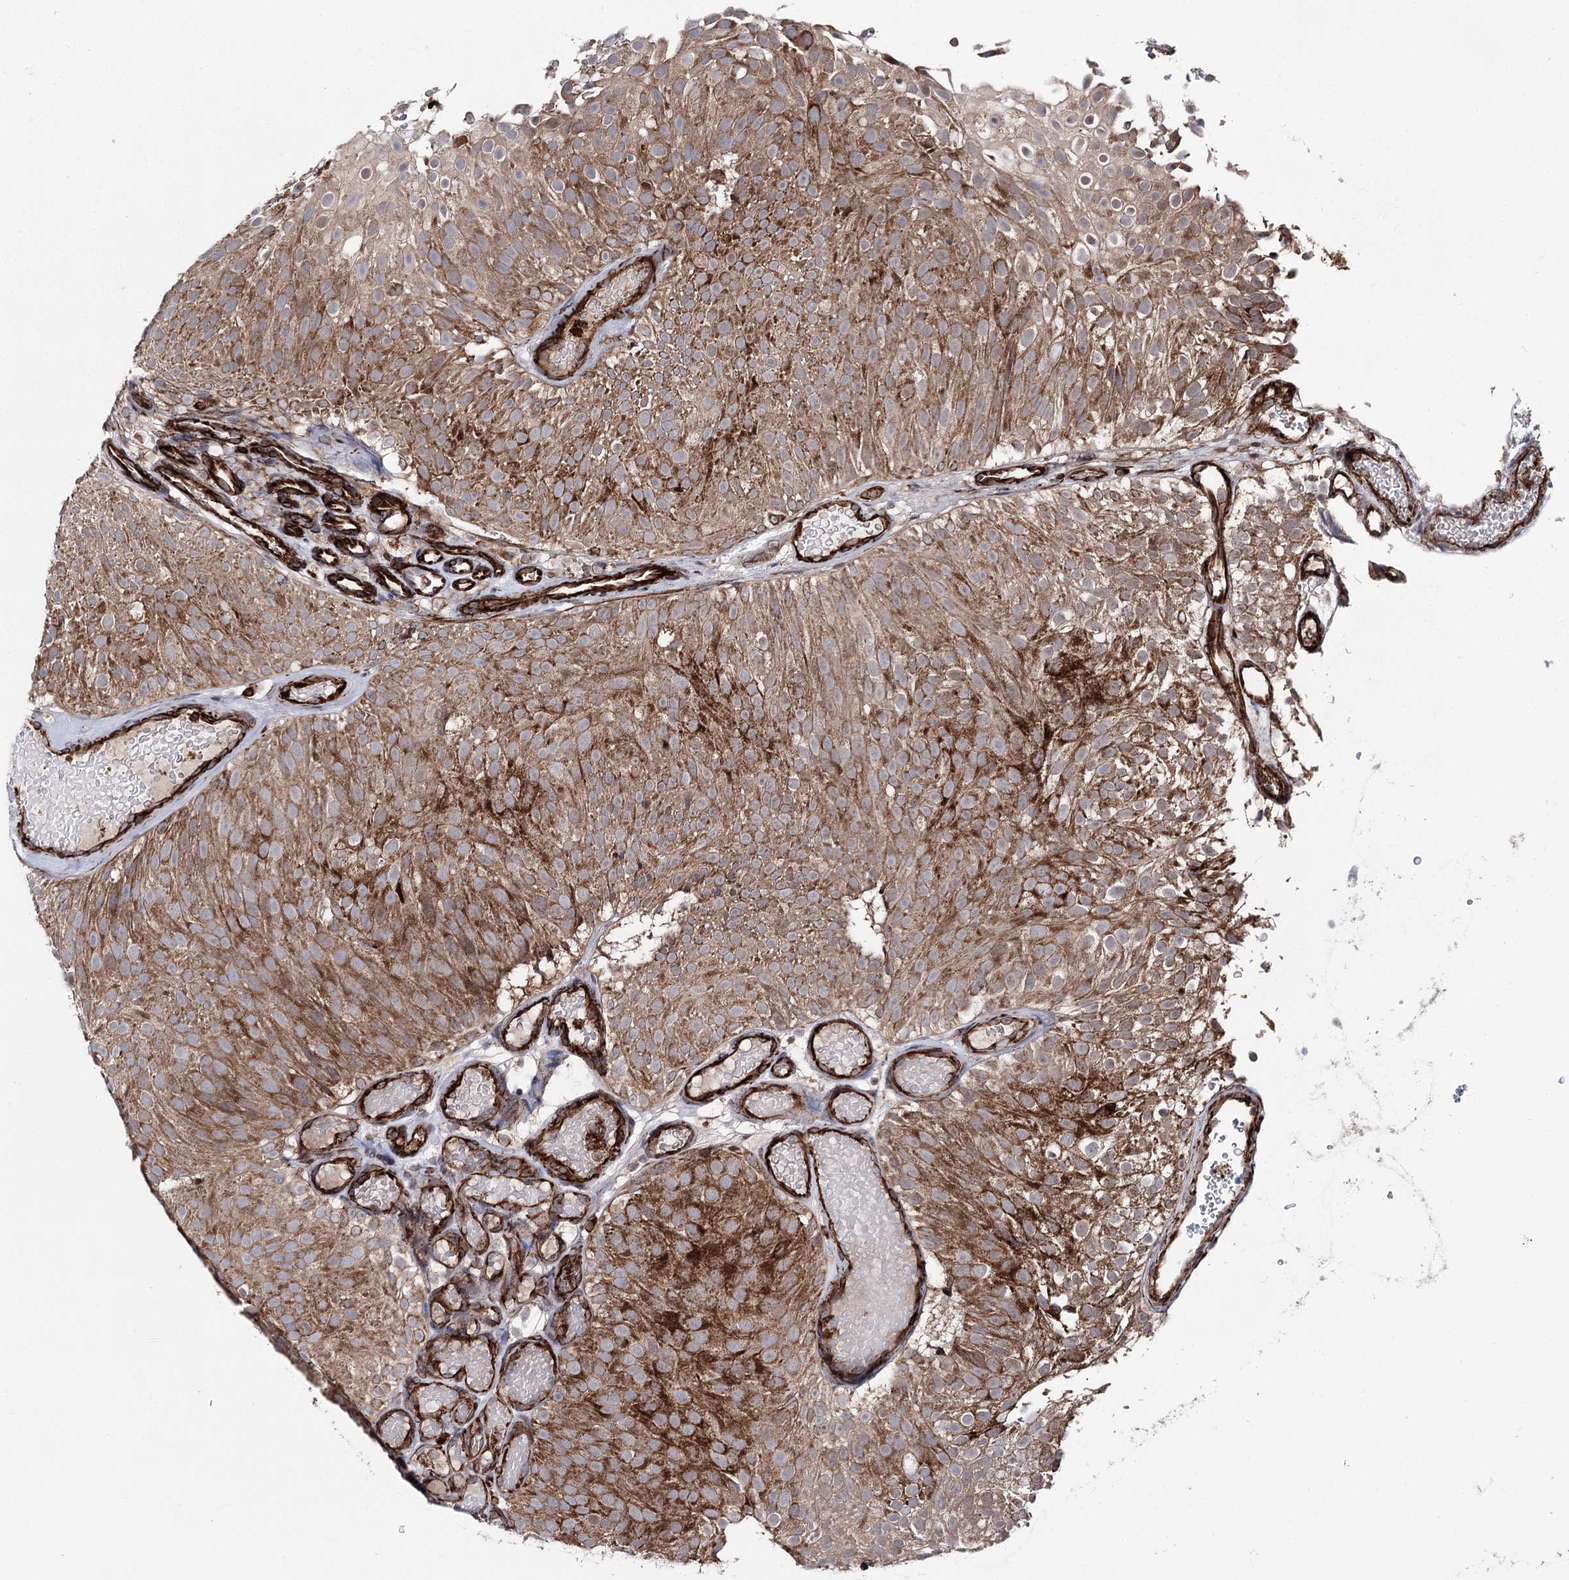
{"staining": {"intensity": "moderate", "quantity": ">75%", "location": "cytoplasmic/membranous"}, "tissue": "urothelial cancer", "cell_type": "Tumor cells", "image_type": "cancer", "snomed": [{"axis": "morphology", "description": "Urothelial carcinoma, Low grade"}, {"axis": "topography", "description": "Urinary bladder"}], "caption": "Urothelial cancer was stained to show a protein in brown. There is medium levels of moderate cytoplasmic/membranous positivity in approximately >75% of tumor cells.", "gene": "MIB1", "patient": {"sex": "male", "age": 78}}